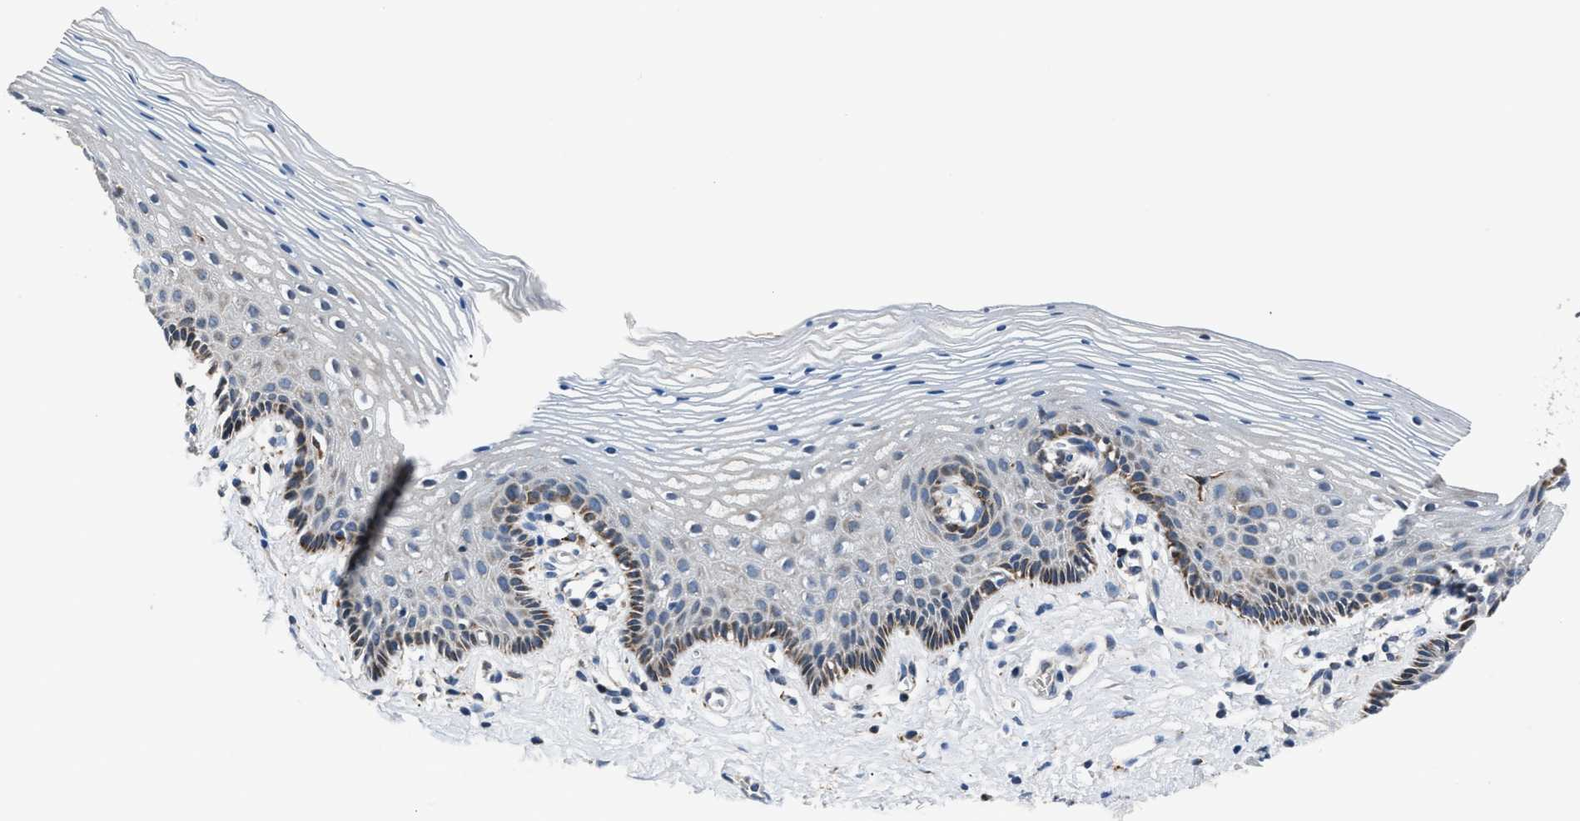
{"staining": {"intensity": "weak", "quantity": "<25%", "location": "cytoplasmic/membranous"}, "tissue": "vagina", "cell_type": "Squamous epithelial cells", "image_type": "normal", "snomed": [{"axis": "morphology", "description": "Normal tissue, NOS"}, {"axis": "topography", "description": "Vagina"}], "caption": "Image shows no significant protein expression in squamous epithelial cells of normal vagina.", "gene": "DNAJC24", "patient": {"sex": "female", "age": 32}}